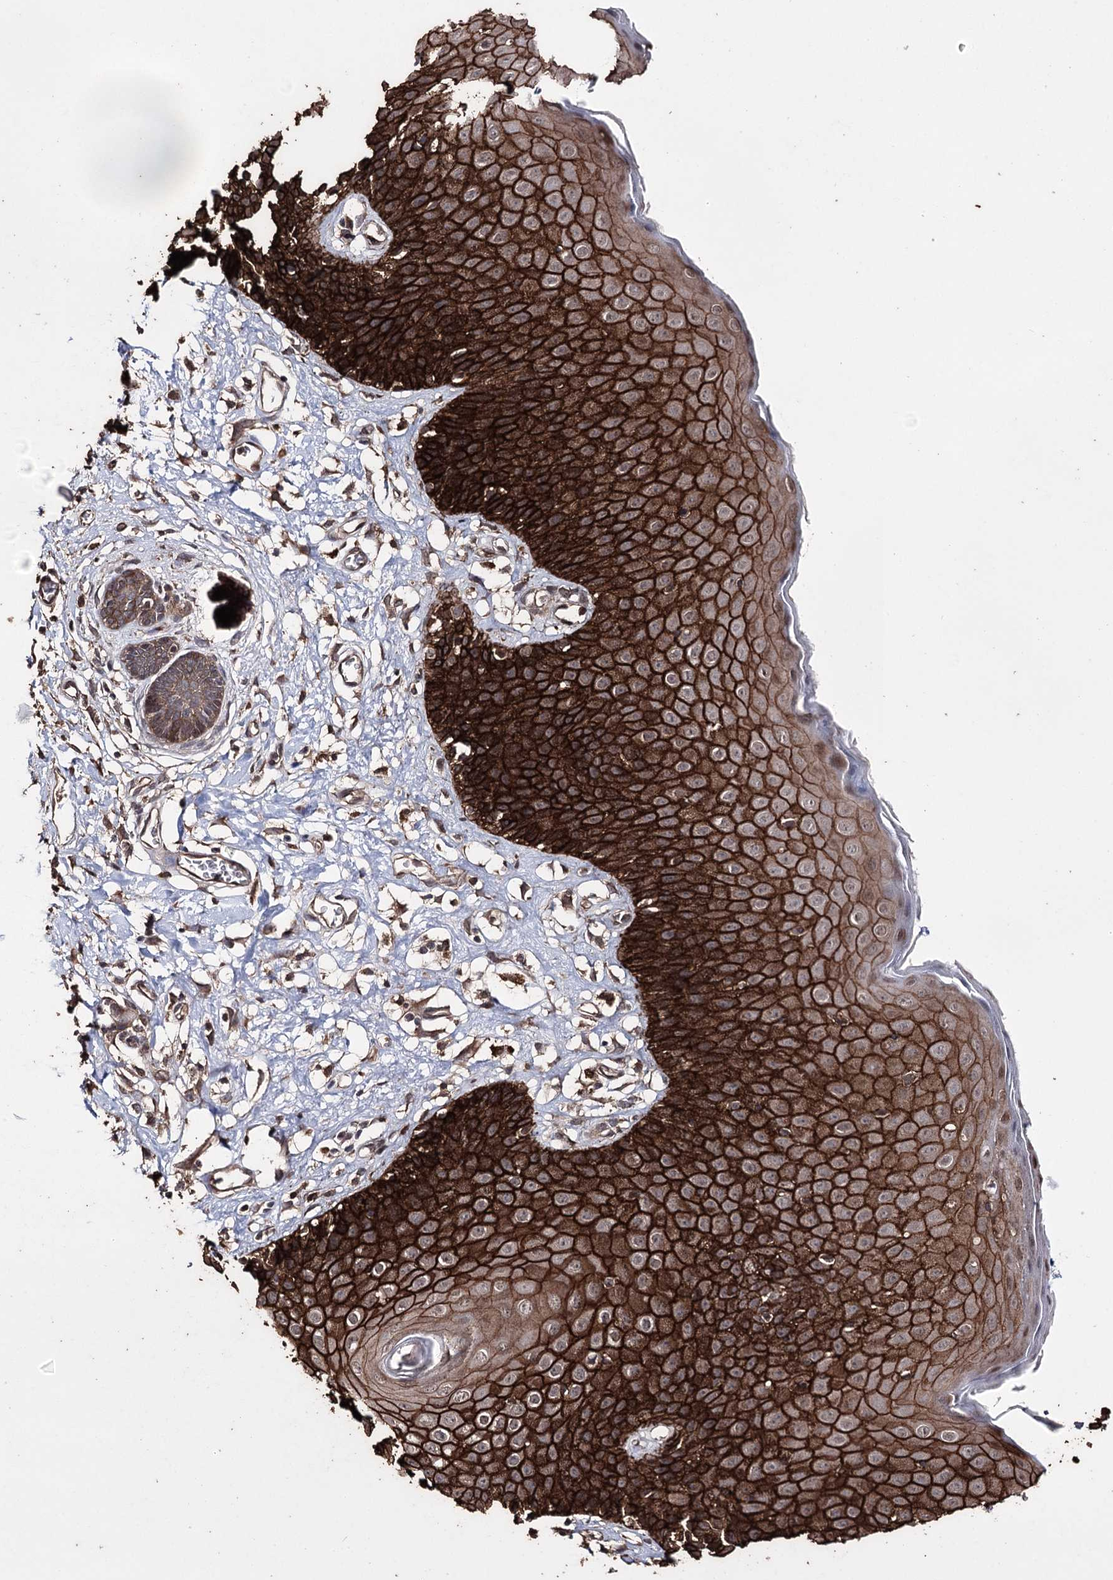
{"staining": {"intensity": "strong", "quantity": ">75%", "location": "cytoplasmic/membranous"}, "tissue": "skin", "cell_type": "Epidermal cells", "image_type": "normal", "snomed": [{"axis": "morphology", "description": "Normal tissue, NOS"}, {"axis": "topography", "description": "Vulva"}], "caption": "High-magnification brightfield microscopy of unremarkable skin stained with DAB (3,3'-diaminobenzidine) (brown) and counterstained with hematoxylin (blue). epidermal cells exhibit strong cytoplasmic/membranous positivity is seen in about>75% of cells.", "gene": "ZNF662", "patient": {"sex": "female", "age": 68}}